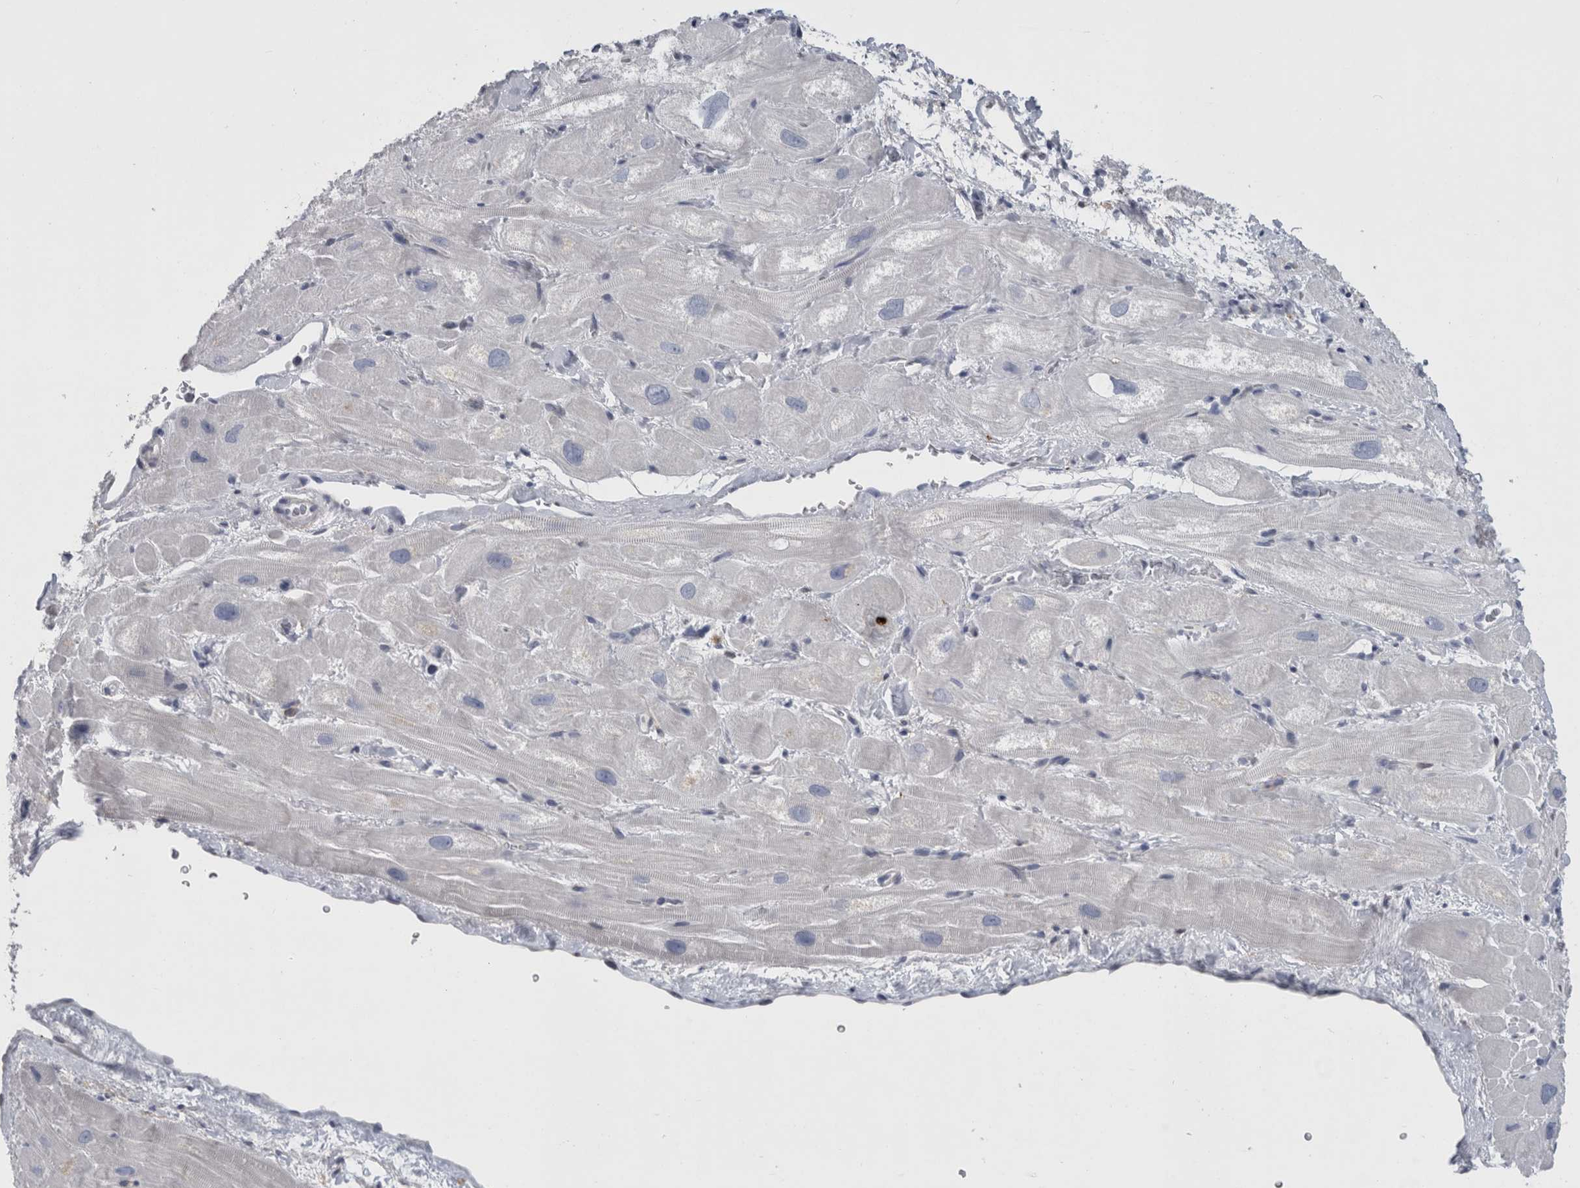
{"staining": {"intensity": "moderate", "quantity": "<25%", "location": "cytoplasmic/membranous"}, "tissue": "heart muscle", "cell_type": "Cardiomyocytes", "image_type": "normal", "snomed": [{"axis": "morphology", "description": "Normal tissue, NOS"}, {"axis": "topography", "description": "Heart"}], "caption": "IHC (DAB) staining of benign human heart muscle shows moderate cytoplasmic/membranous protein expression in about <25% of cardiomyocytes.", "gene": "DNAJC24", "patient": {"sex": "male", "age": 49}}